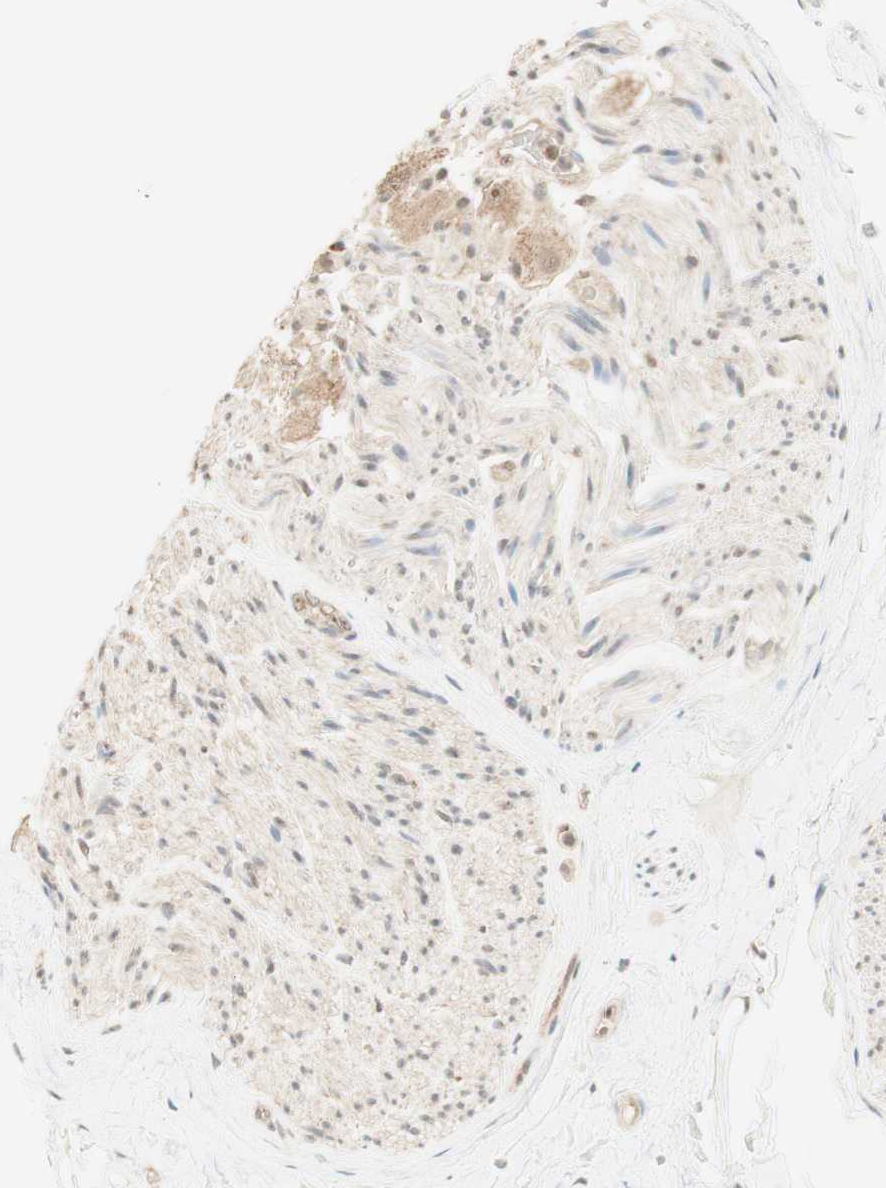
{"staining": {"intensity": "weak", "quantity": "25%-75%", "location": "nuclear"}, "tissue": "adipose tissue", "cell_type": "Adipocytes", "image_type": "normal", "snomed": [{"axis": "morphology", "description": "Normal tissue, NOS"}, {"axis": "topography", "description": "Peripheral nerve tissue"}], "caption": "High-magnification brightfield microscopy of benign adipose tissue stained with DAB (brown) and counterstained with hematoxylin (blue). adipocytes exhibit weak nuclear expression is identified in about25%-75% of cells.", "gene": "SPINT2", "patient": {"sex": "male", "age": 70}}